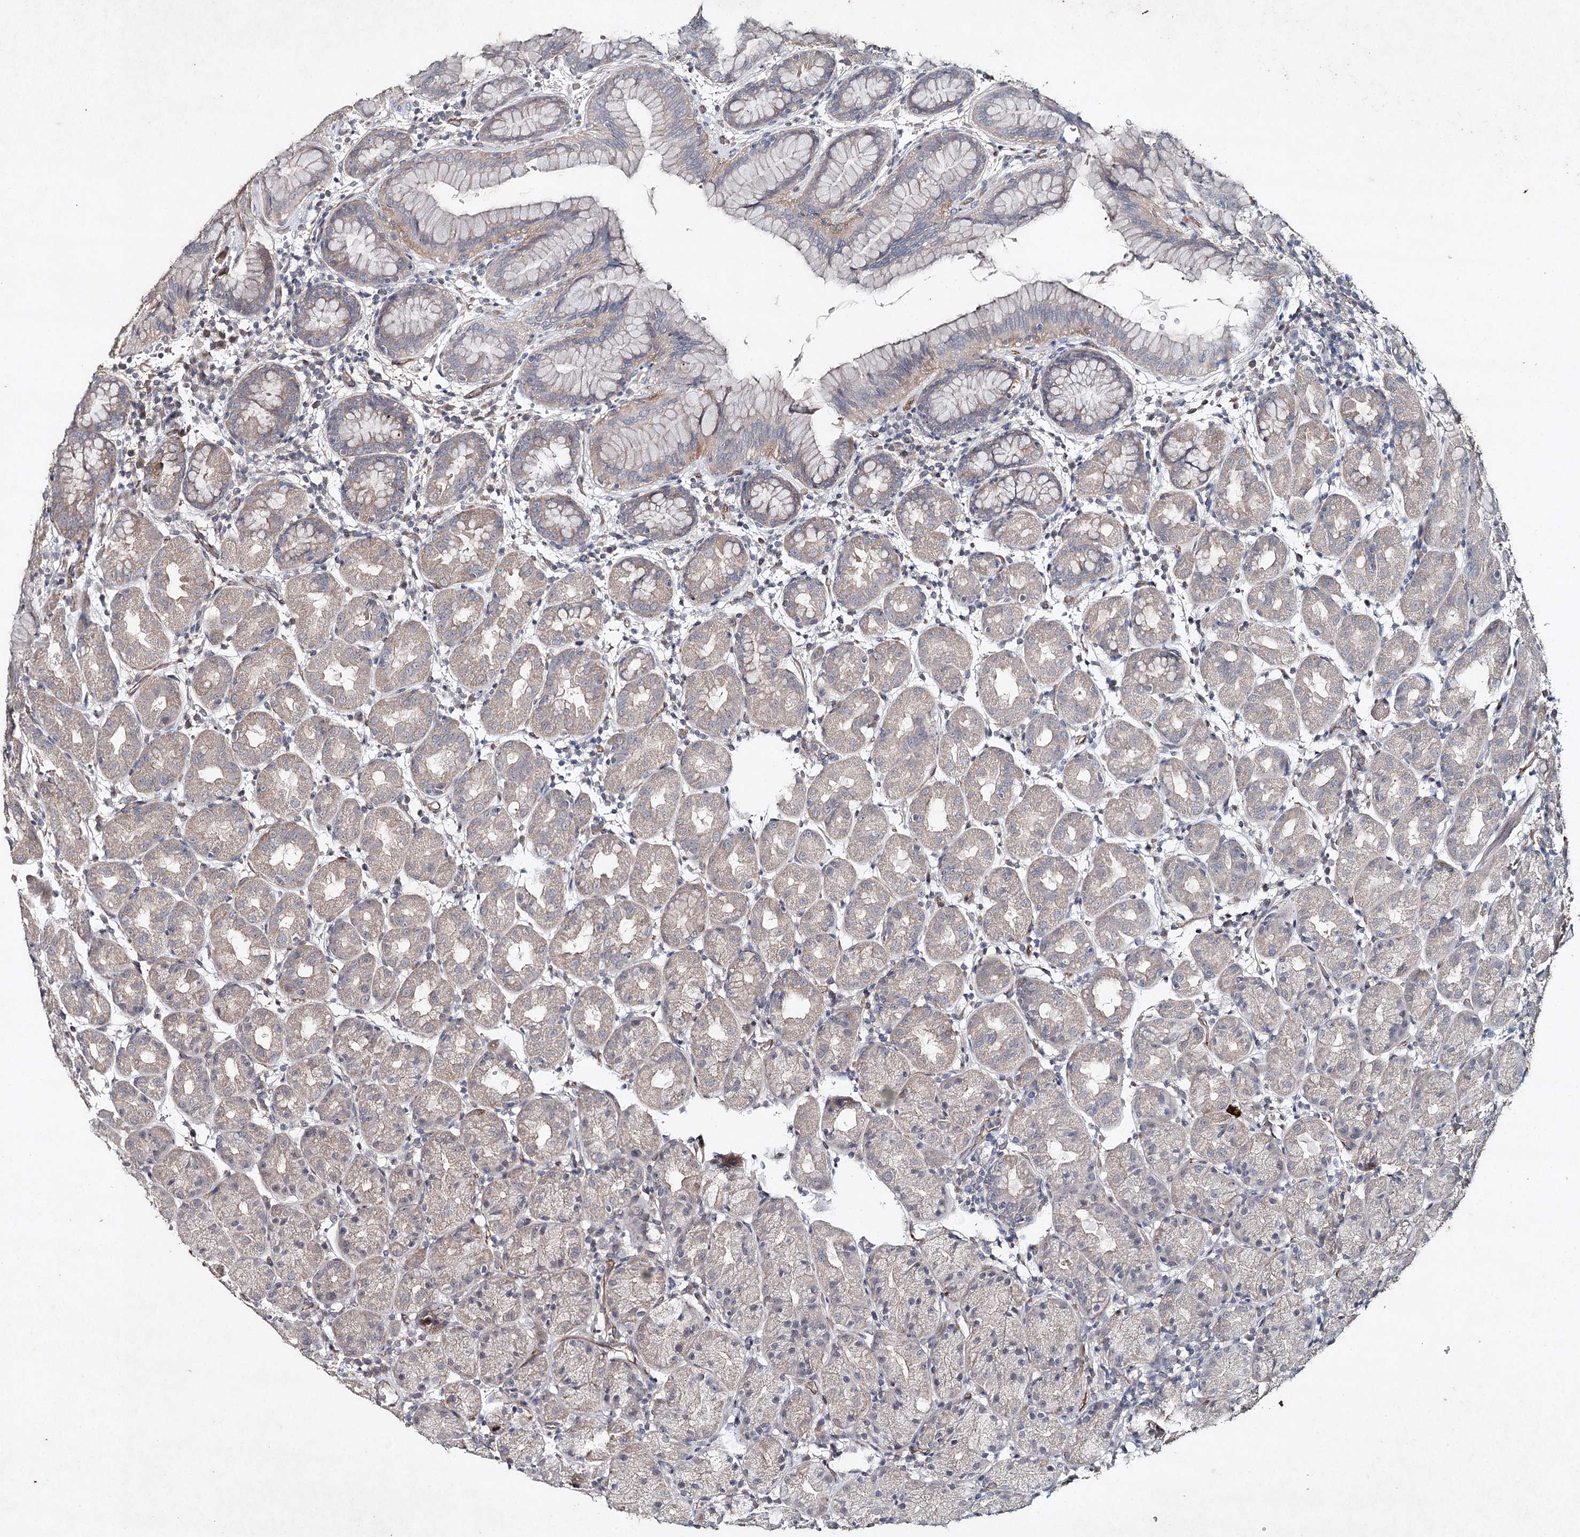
{"staining": {"intensity": "weak", "quantity": "25%-75%", "location": "cytoplasmic/membranous"}, "tissue": "stomach", "cell_type": "Glandular cells", "image_type": "normal", "snomed": [{"axis": "morphology", "description": "Normal tissue, NOS"}, {"axis": "topography", "description": "Stomach"}], "caption": "Benign stomach exhibits weak cytoplasmic/membranous expression in approximately 25%-75% of glandular cells.", "gene": "SYNPO", "patient": {"sex": "female", "age": 79}}